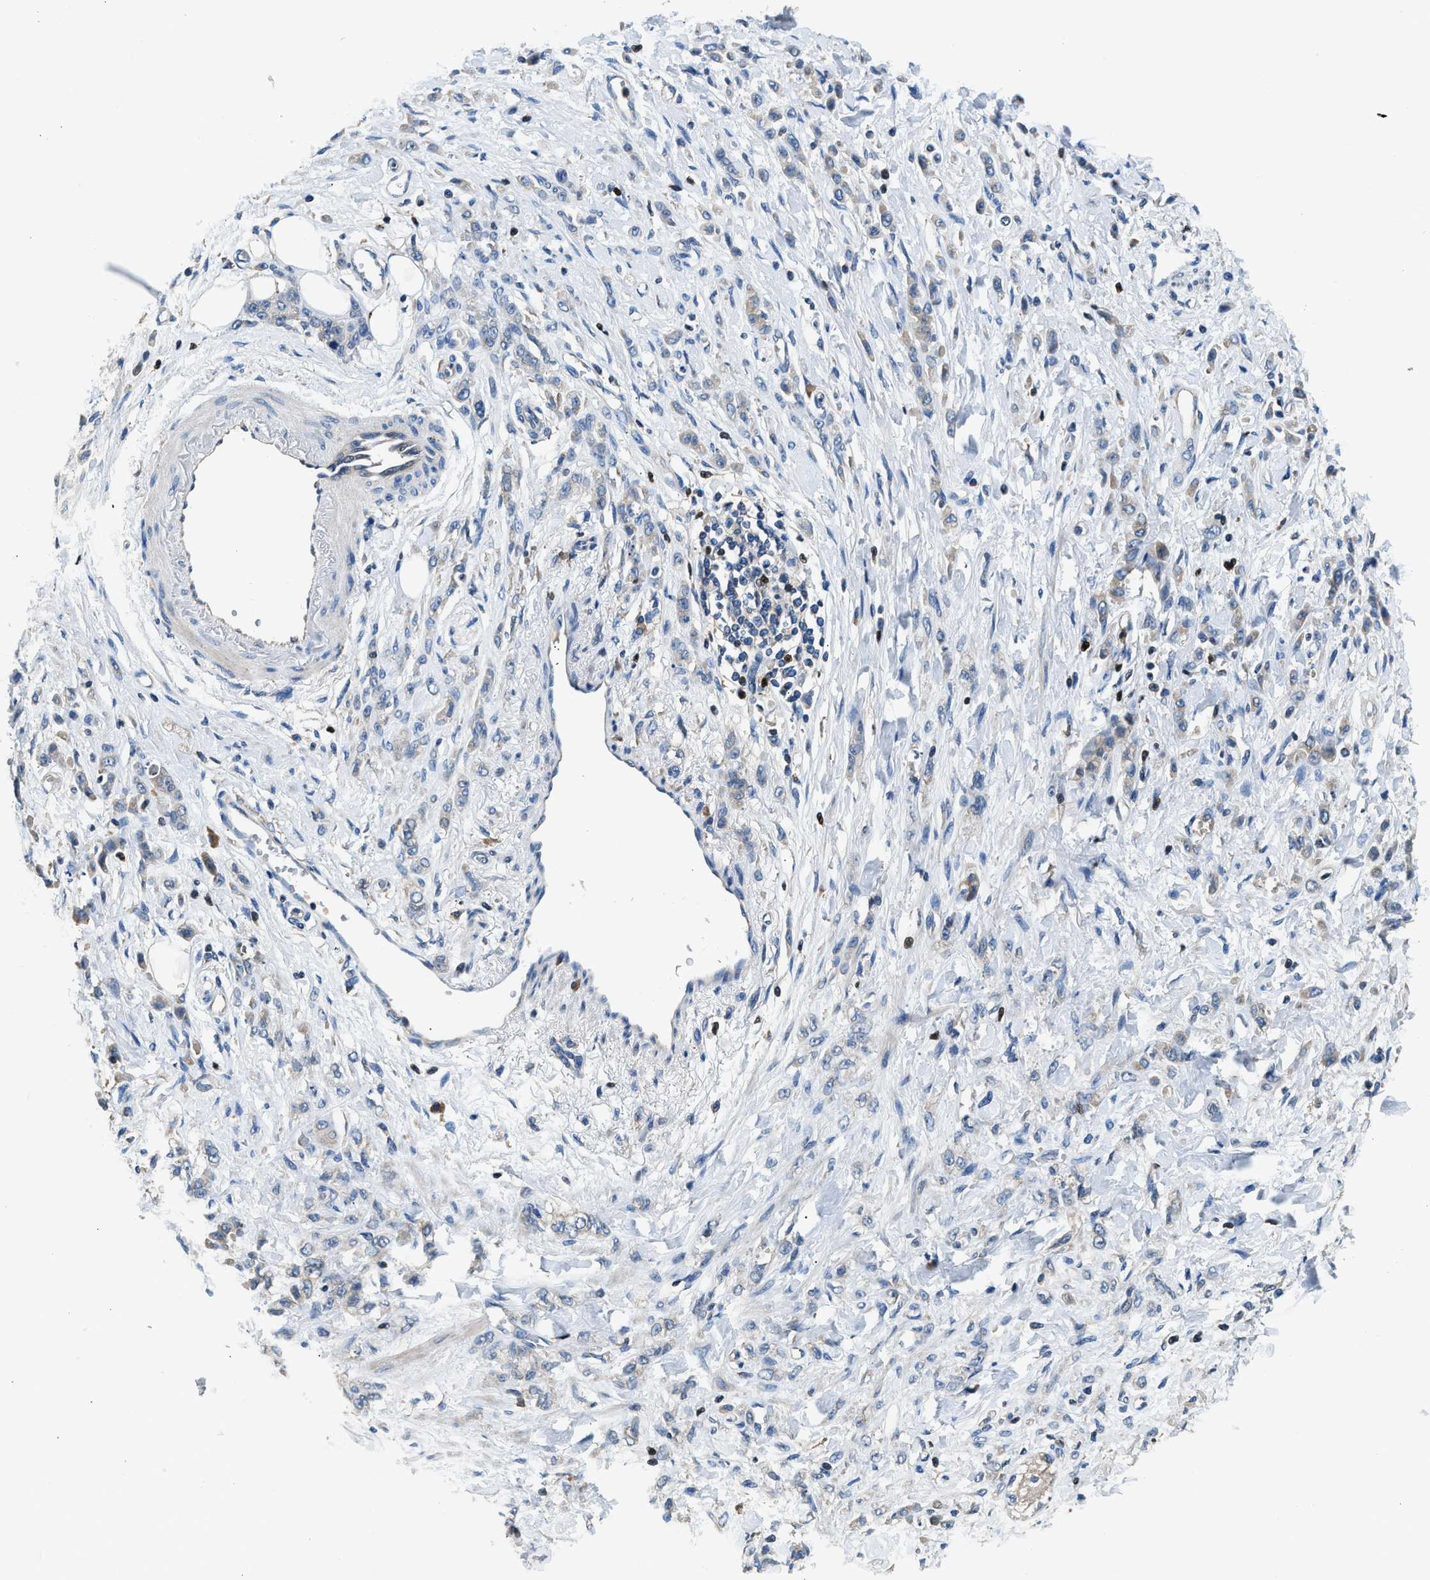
{"staining": {"intensity": "weak", "quantity": "<25%", "location": "cytoplasmic/membranous"}, "tissue": "stomach cancer", "cell_type": "Tumor cells", "image_type": "cancer", "snomed": [{"axis": "morphology", "description": "Normal tissue, NOS"}, {"axis": "morphology", "description": "Adenocarcinoma, NOS"}, {"axis": "topography", "description": "Stomach"}], "caption": "Stomach cancer (adenocarcinoma) stained for a protein using immunohistochemistry demonstrates no positivity tumor cells.", "gene": "TOX", "patient": {"sex": "male", "age": 82}}